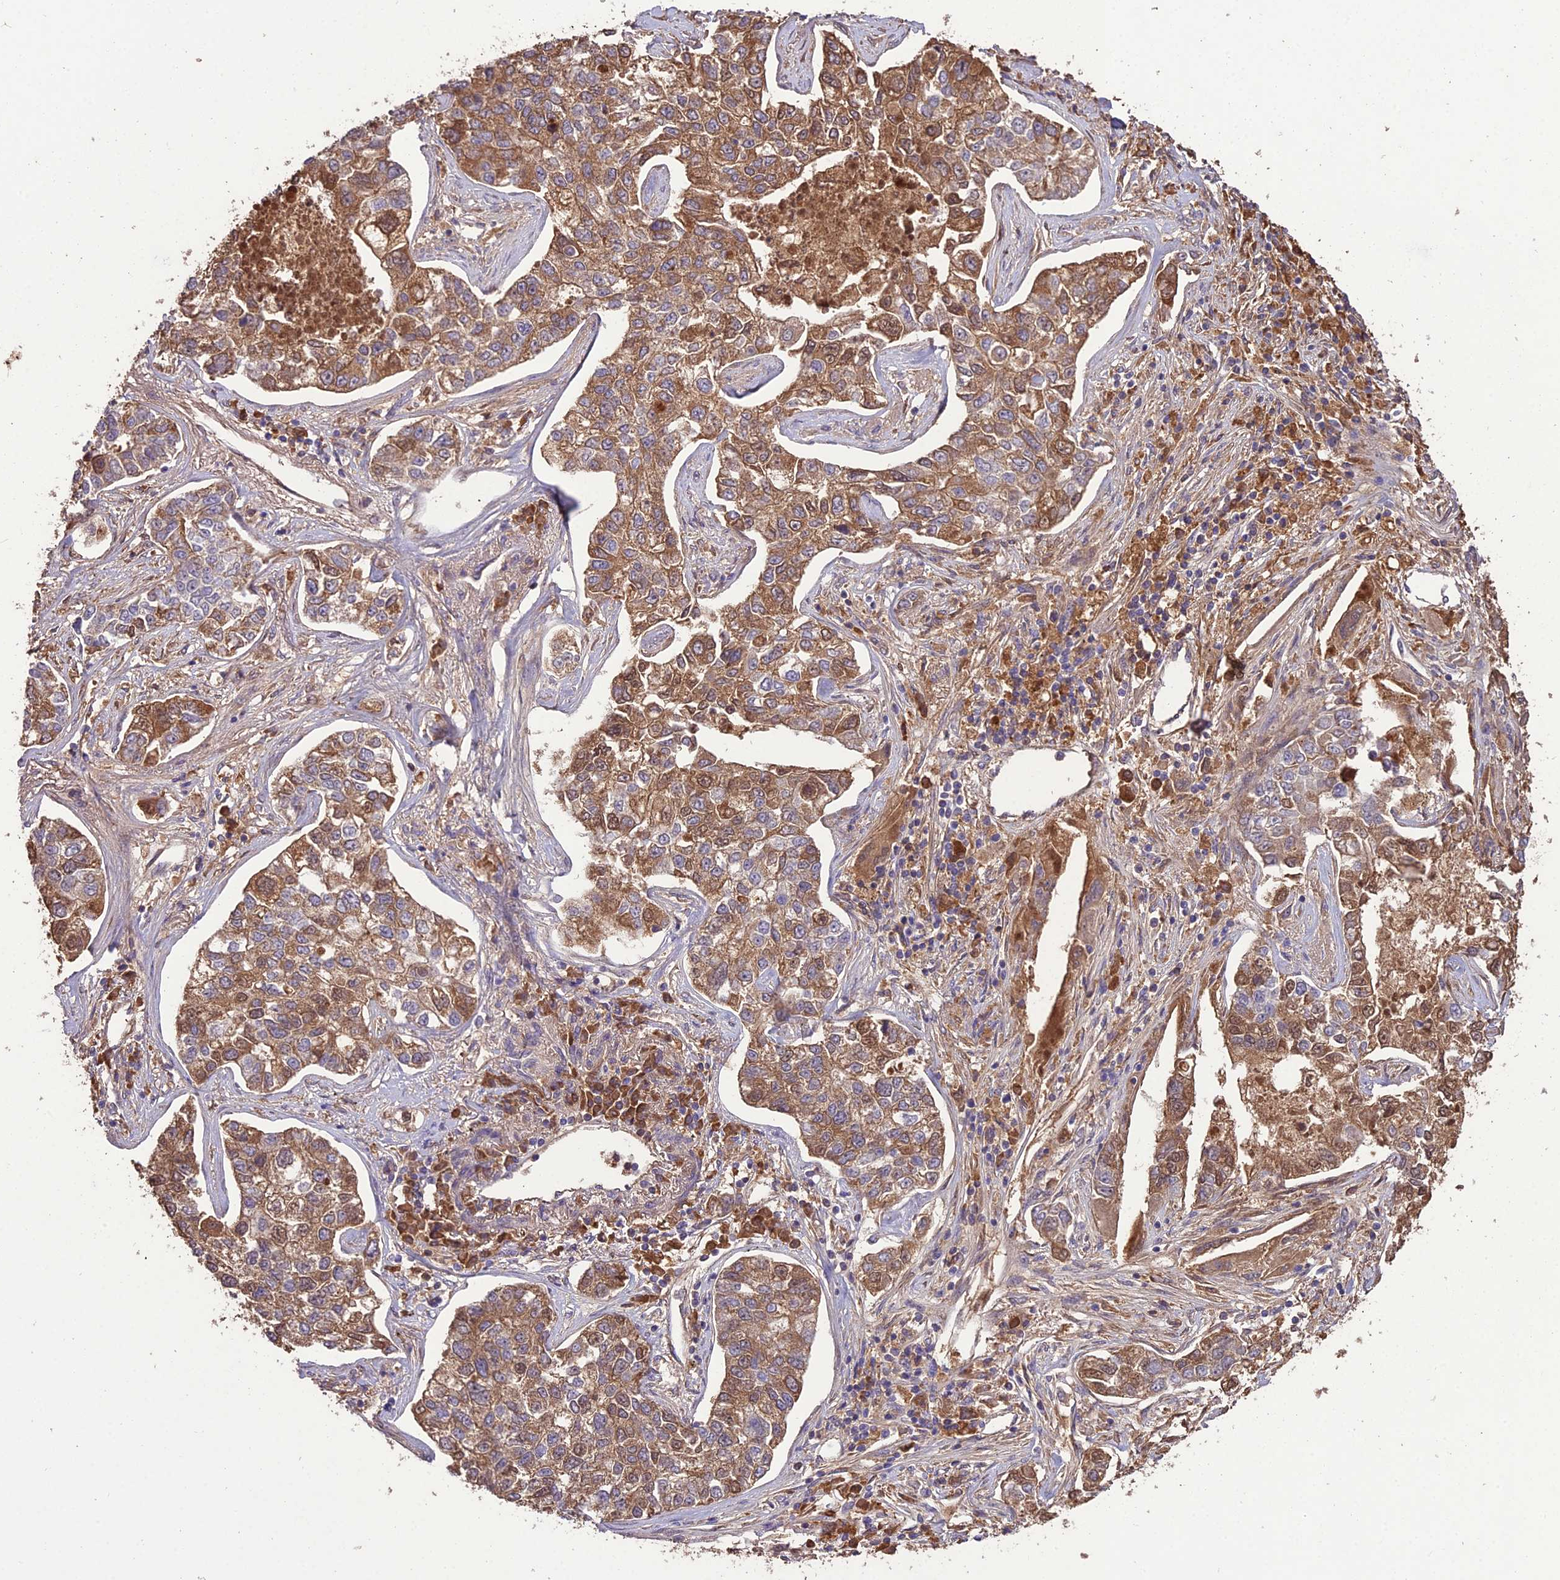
{"staining": {"intensity": "moderate", "quantity": ">75%", "location": "cytoplasmic/membranous"}, "tissue": "lung cancer", "cell_type": "Tumor cells", "image_type": "cancer", "snomed": [{"axis": "morphology", "description": "Adenocarcinoma, NOS"}, {"axis": "topography", "description": "Lung"}], "caption": "Lung adenocarcinoma stained with DAB immunohistochemistry displays medium levels of moderate cytoplasmic/membranous expression in approximately >75% of tumor cells.", "gene": "KCTD16", "patient": {"sex": "male", "age": 49}}